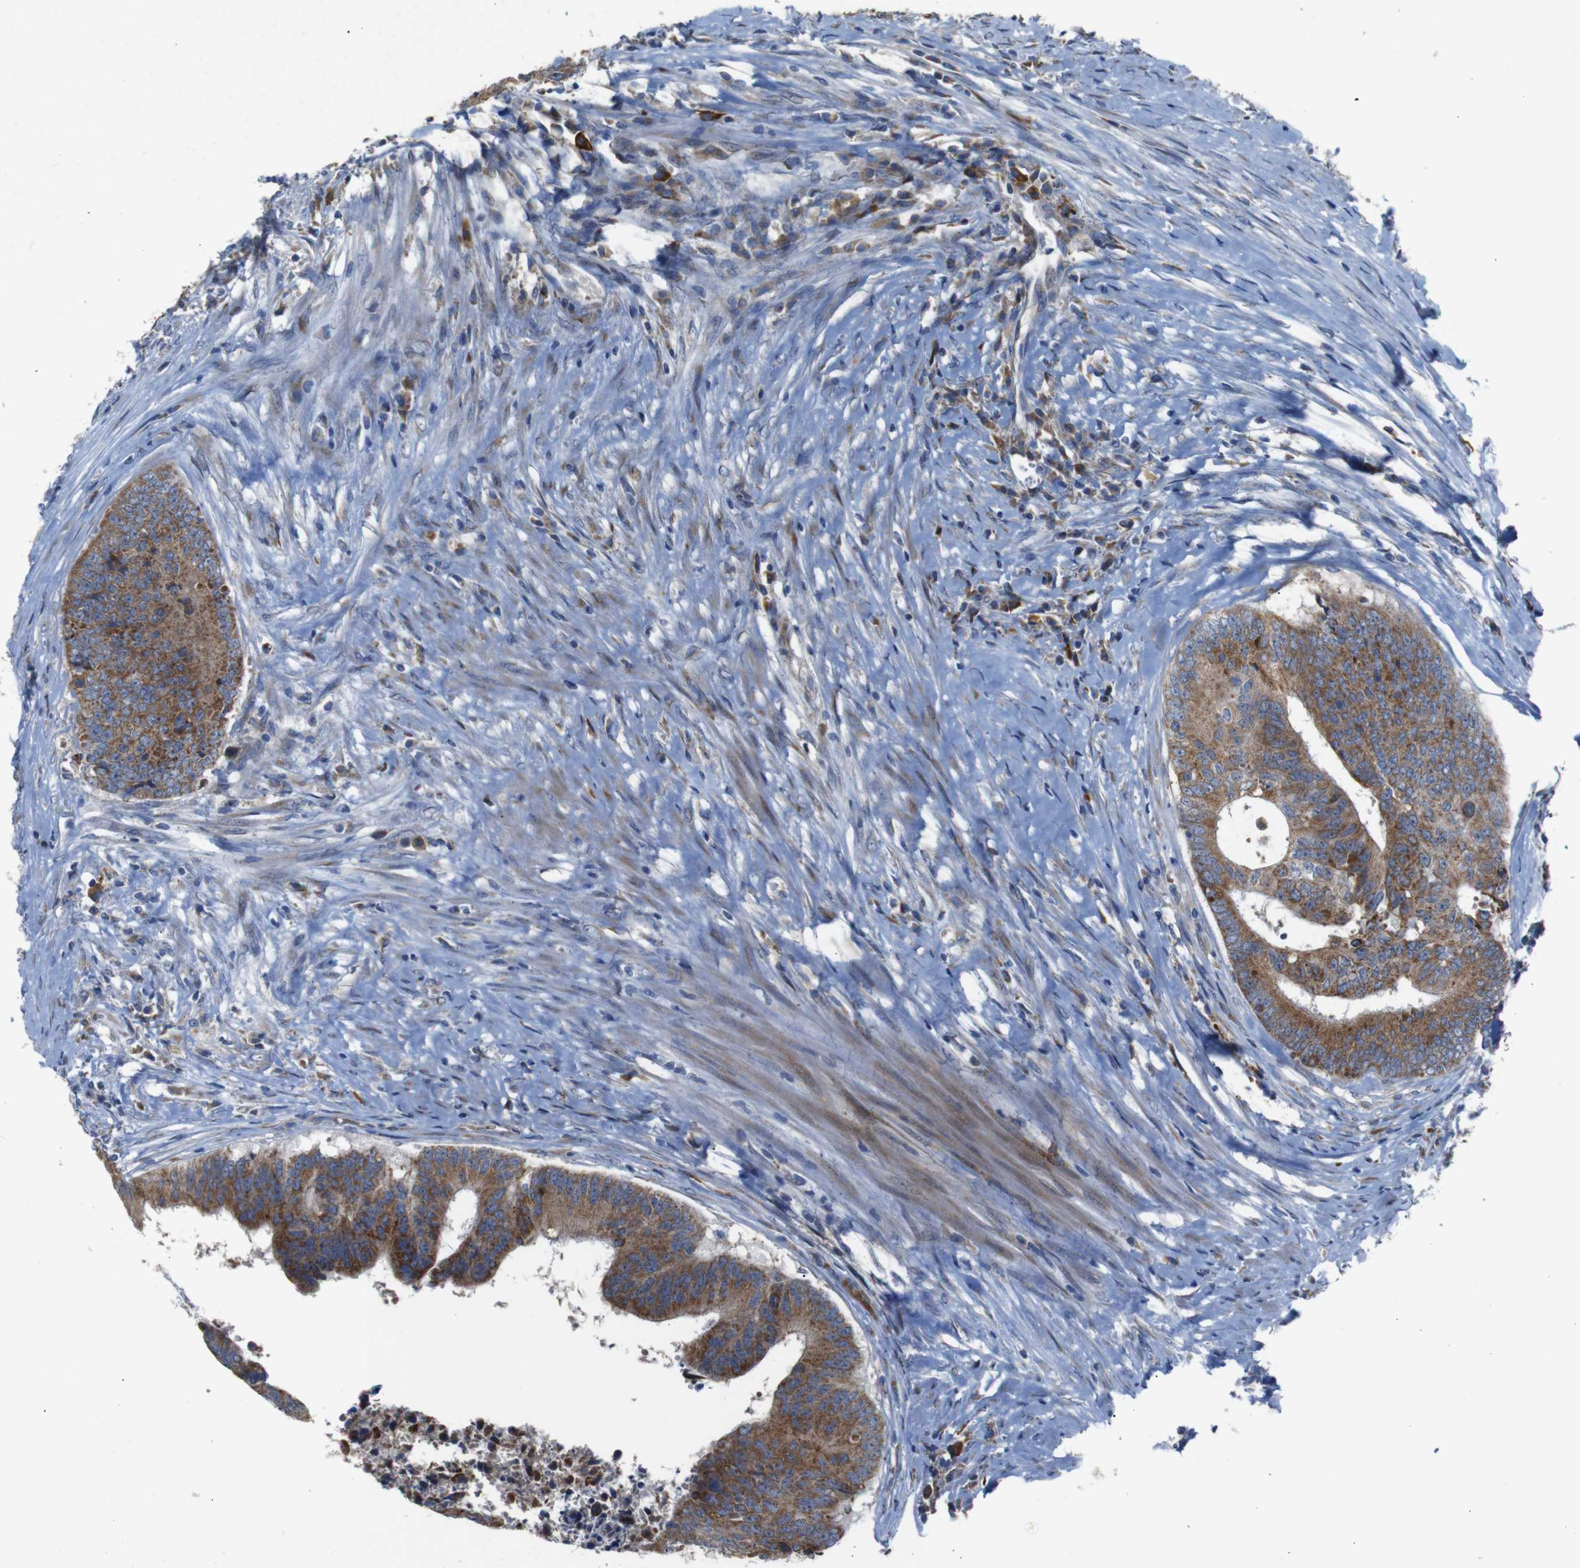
{"staining": {"intensity": "moderate", "quantity": ">75%", "location": "cytoplasmic/membranous"}, "tissue": "colorectal cancer", "cell_type": "Tumor cells", "image_type": "cancer", "snomed": [{"axis": "morphology", "description": "Adenocarcinoma, NOS"}, {"axis": "topography", "description": "Rectum"}], "caption": "Protein expression analysis of human colorectal adenocarcinoma reveals moderate cytoplasmic/membranous positivity in about >75% of tumor cells.", "gene": "CHST10", "patient": {"sex": "male", "age": 72}}